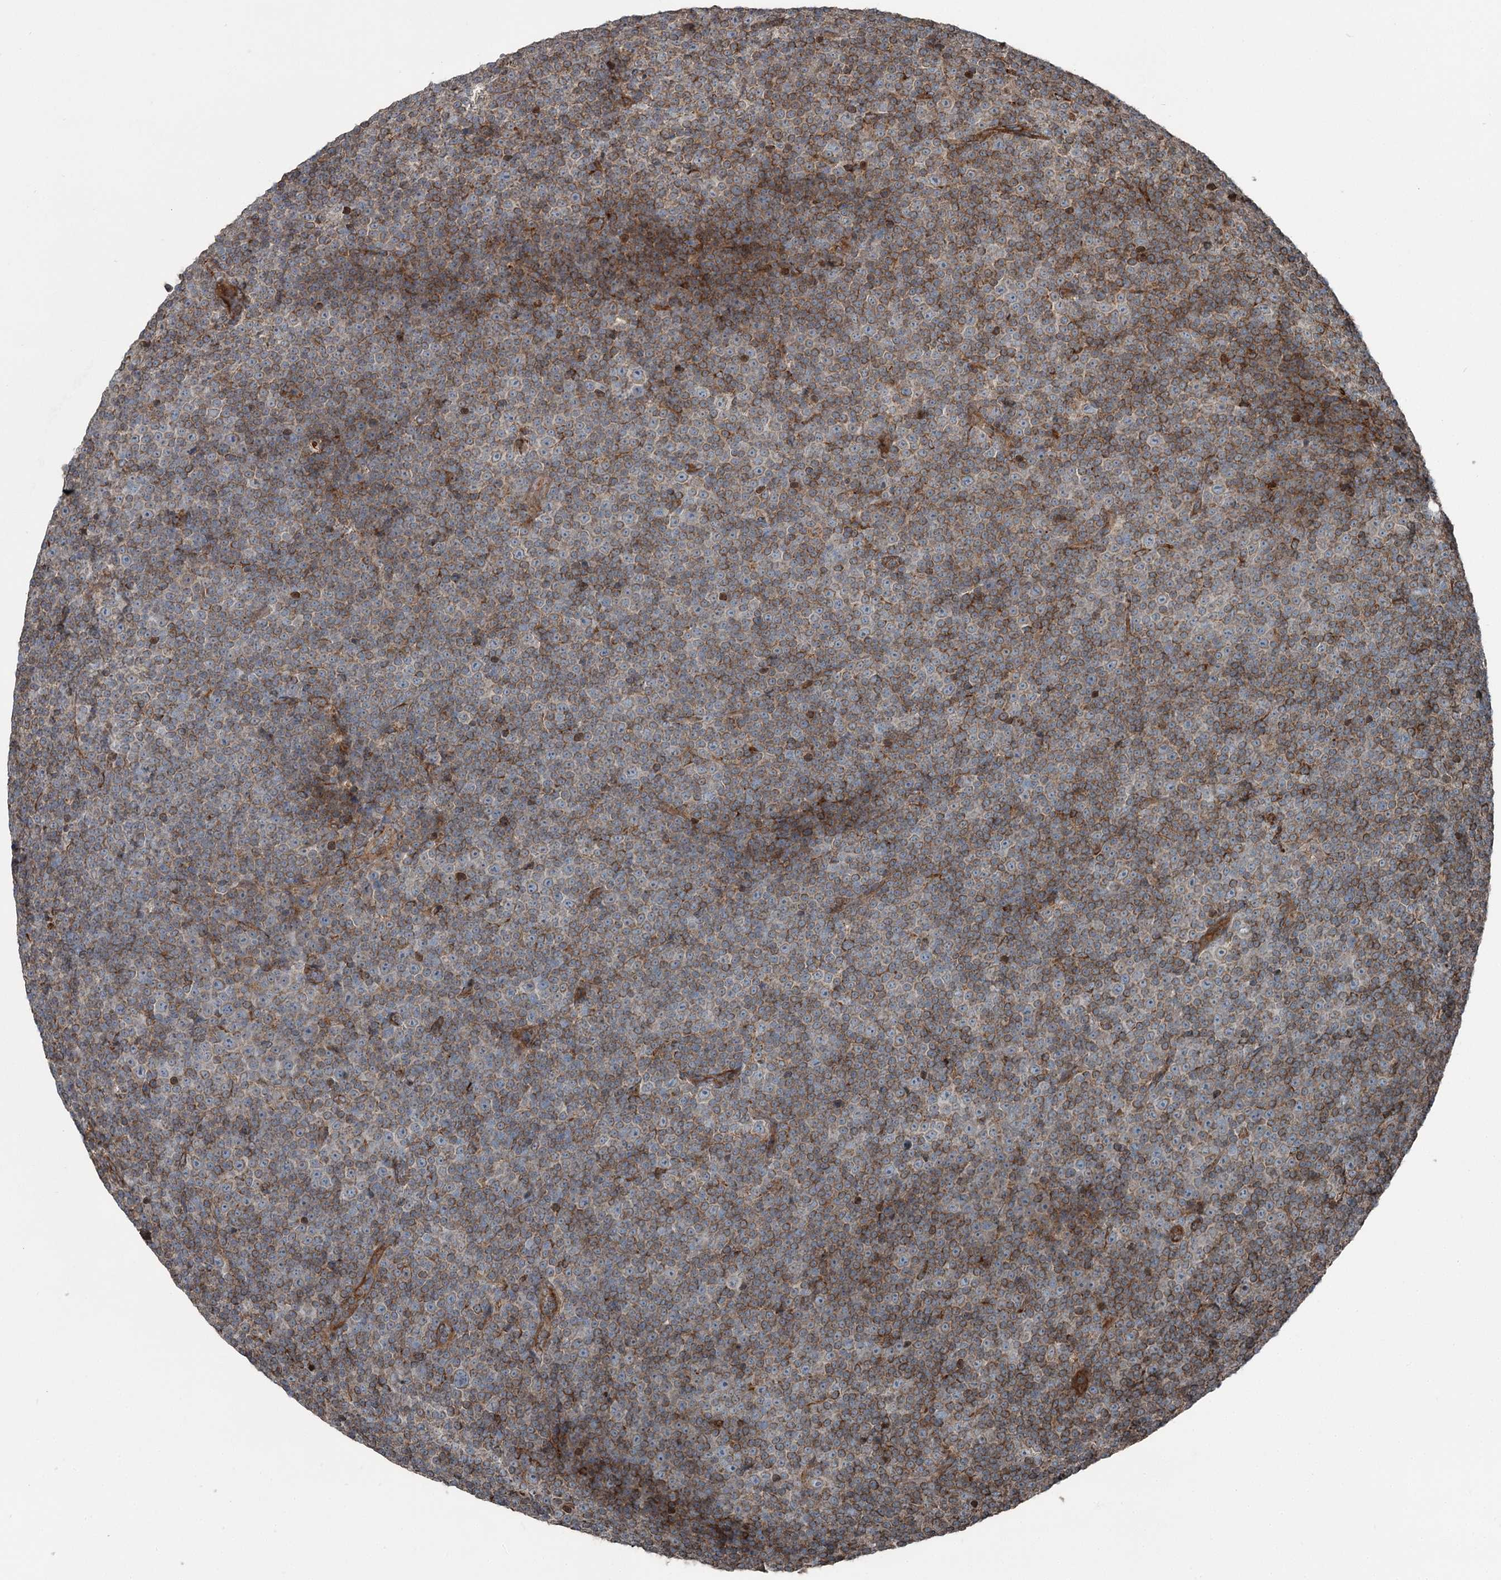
{"staining": {"intensity": "weak", "quantity": ">75%", "location": "cytoplasmic/membranous"}, "tissue": "lymphoma", "cell_type": "Tumor cells", "image_type": "cancer", "snomed": [{"axis": "morphology", "description": "Malignant lymphoma, non-Hodgkin's type, Low grade"}, {"axis": "topography", "description": "Lymph node"}], "caption": "High-magnification brightfield microscopy of lymphoma stained with DAB (brown) and counterstained with hematoxylin (blue). tumor cells exhibit weak cytoplasmic/membranous expression is seen in approximately>75% of cells. The staining was performed using DAB (3,3'-diaminobenzidine) to visualize the protein expression in brown, while the nuclei were stained in blue with hematoxylin (Magnification: 20x).", "gene": "RASSF8", "patient": {"sex": "female", "age": 67}}